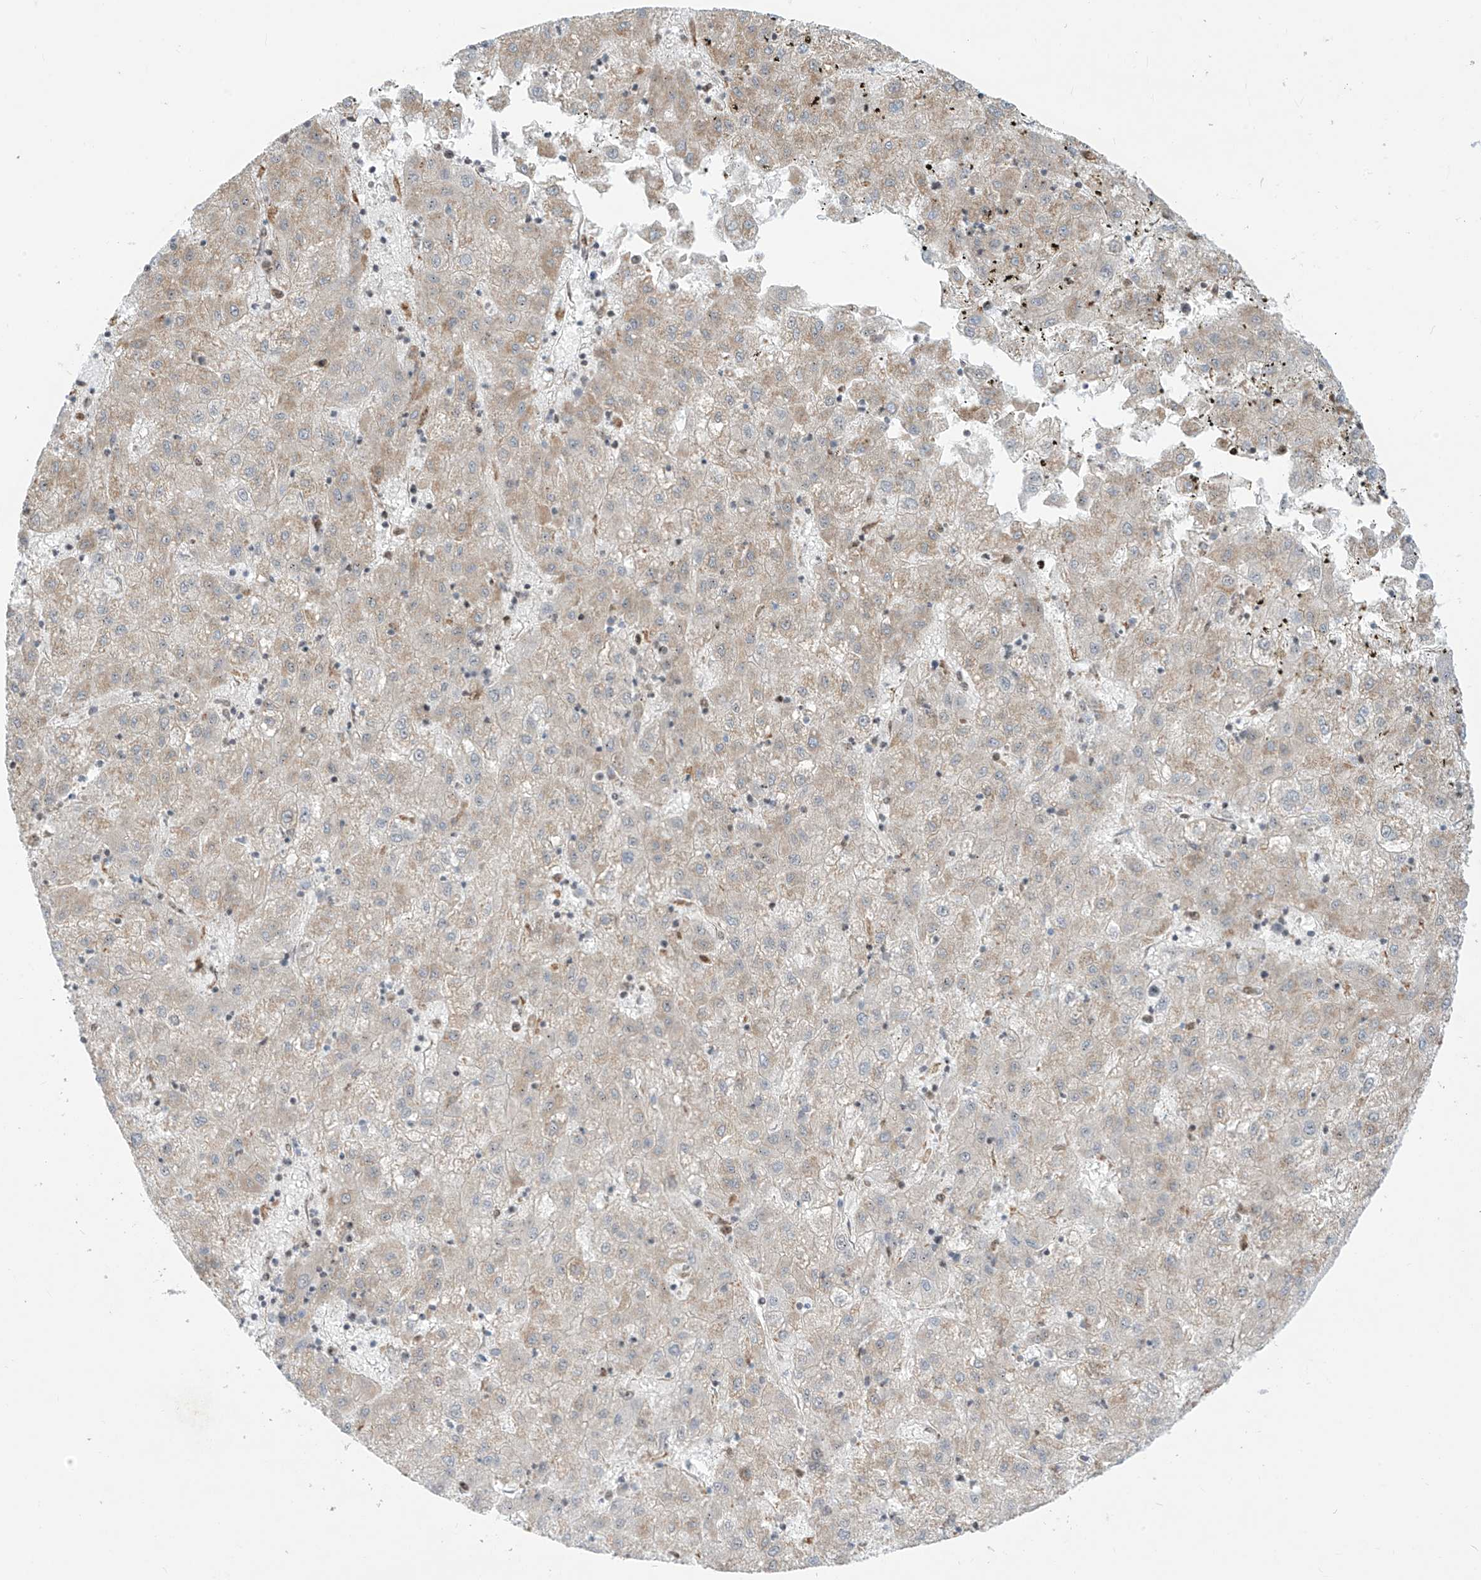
{"staining": {"intensity": "weak", "quantity": "<25%", "location": "cytoplasmic/membranous"}, "tissue": "liver cancer", "cell_type": "Tumor cells", "image_type": "cancer", "snomed": [{"axis": "morphology", "description": "Carcinoma, Hepatocellular, NOS"}, {"axis": "topography", "description": "Liver"}], "caption": "DAB immunohistochemical staining of human hepatocellular carcinoma (liver) demonstrates no significant staining in tumor cells.", "gene": "ZBTB8A", "patient": {"sex": "male", "age": 72}}